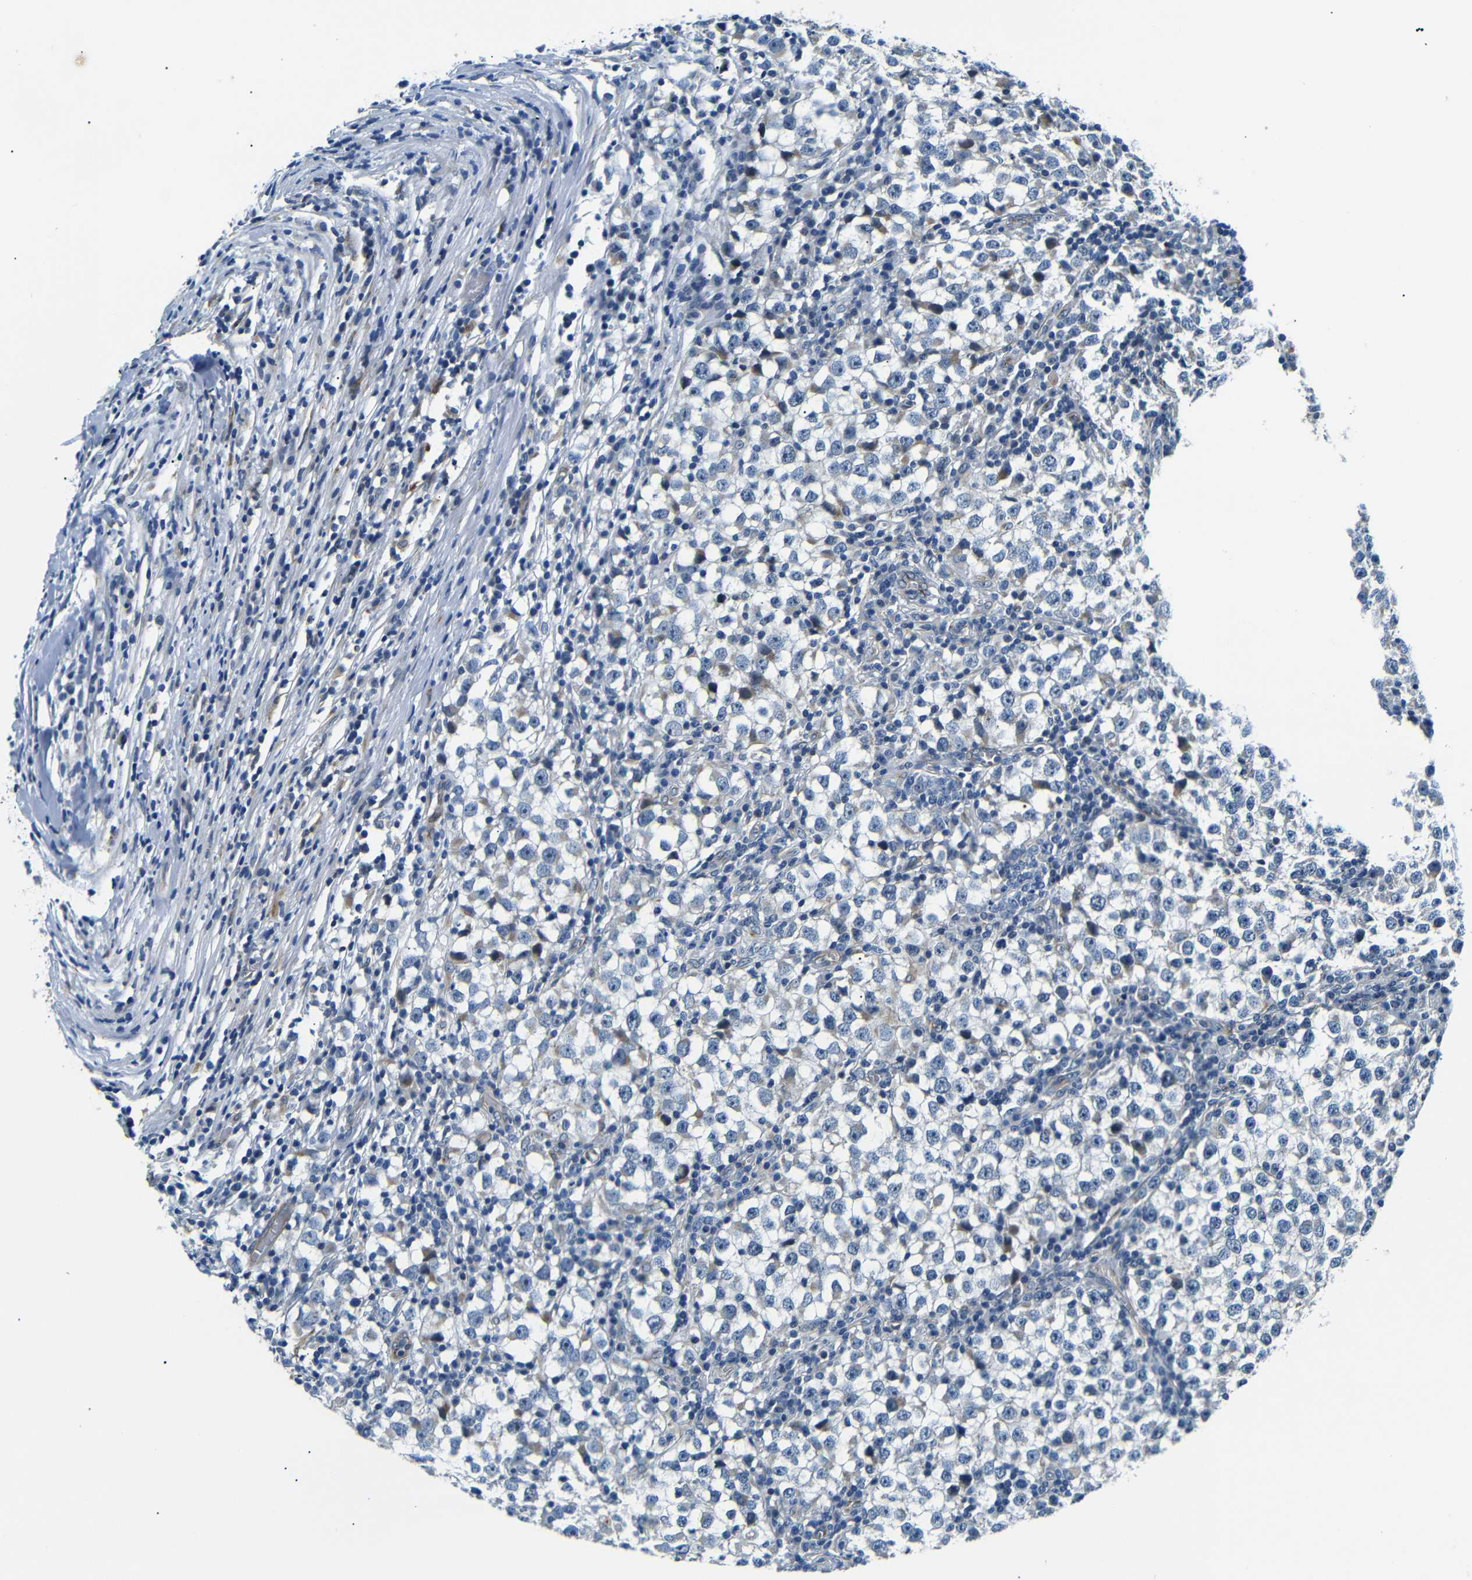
{"staining": {"intensity": "weak", "quantity": "<25%", "location": "cytoplasmic/membranous"}, "tissue": "testis cancer", "cell_type": "Tumor cells", "image_type": "cancer", "snomed": [{"axis": "morphology", "description": "Seminoma, NOS"}, {"axis": "topography", "description": "Testis"}], "caption": "High magnification brightfield microscopy of testis seminoma stained with DAB (3,3'-diaminobenzidine) (brown) and counterstained with hematoxylin (blue): tumor cells show no significant positivity.", "gene": "TAFA1", "patient": {"sex": "male", "age": 65}}